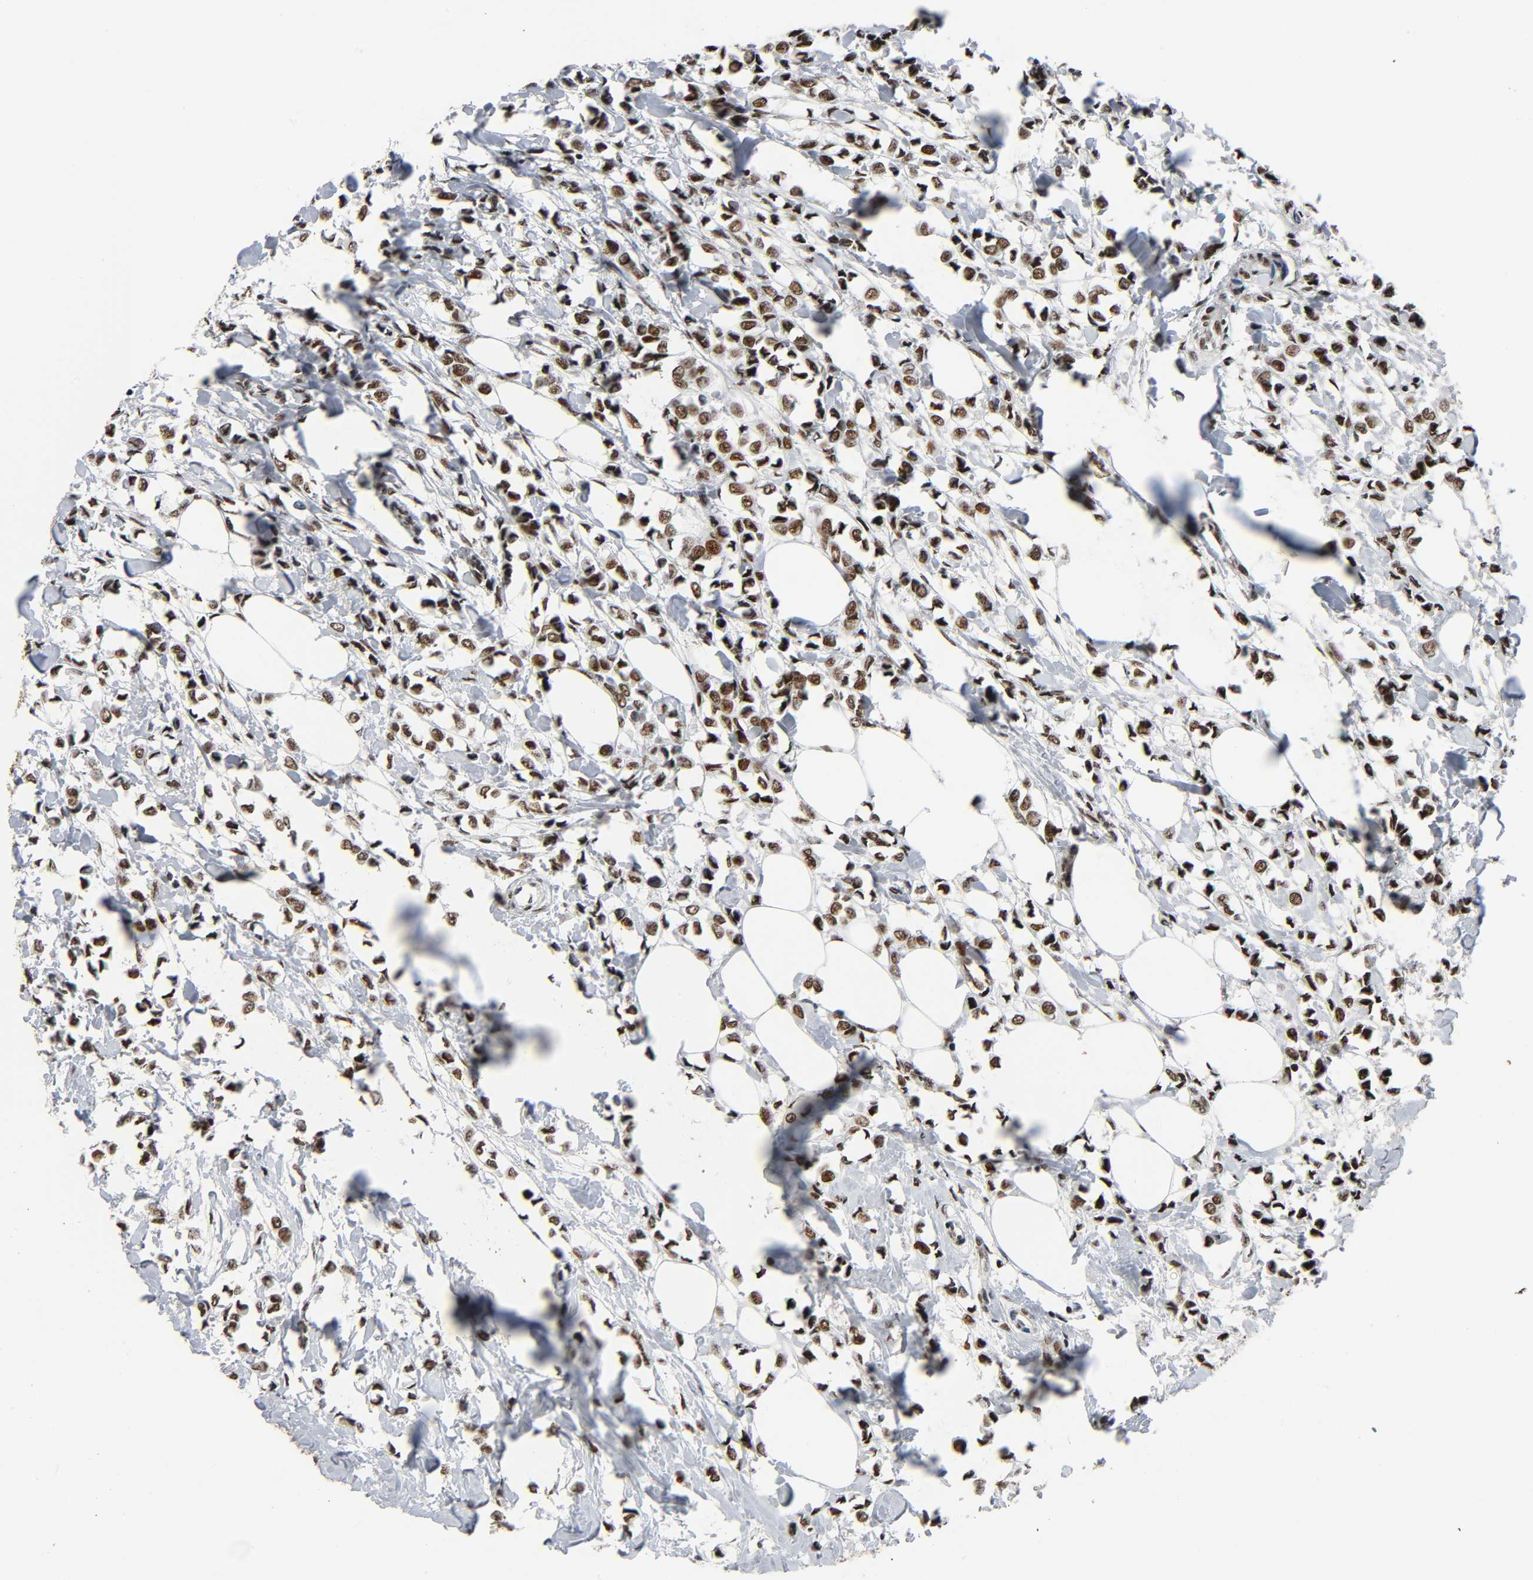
{"staining": {"intensity": "strong", "quantity": ">75%", "location": "nuclear"}, "tissue": "breast cancer", "cell_type": "Tumor cells", "image_type": "cancer", "snomed": [{"axis": "morphology", "description": "Lobular carcinoma"}, {"axis": "topography", "description": "Breast"}], "caption": "This histopathology image shows IHC staining of breast cancer (lobular carcinoma), with high strong nuclear expression in approximately >75% of tumor cells.", "gene": "CDK9", "patient": {"sex": "female", "age": 51}}